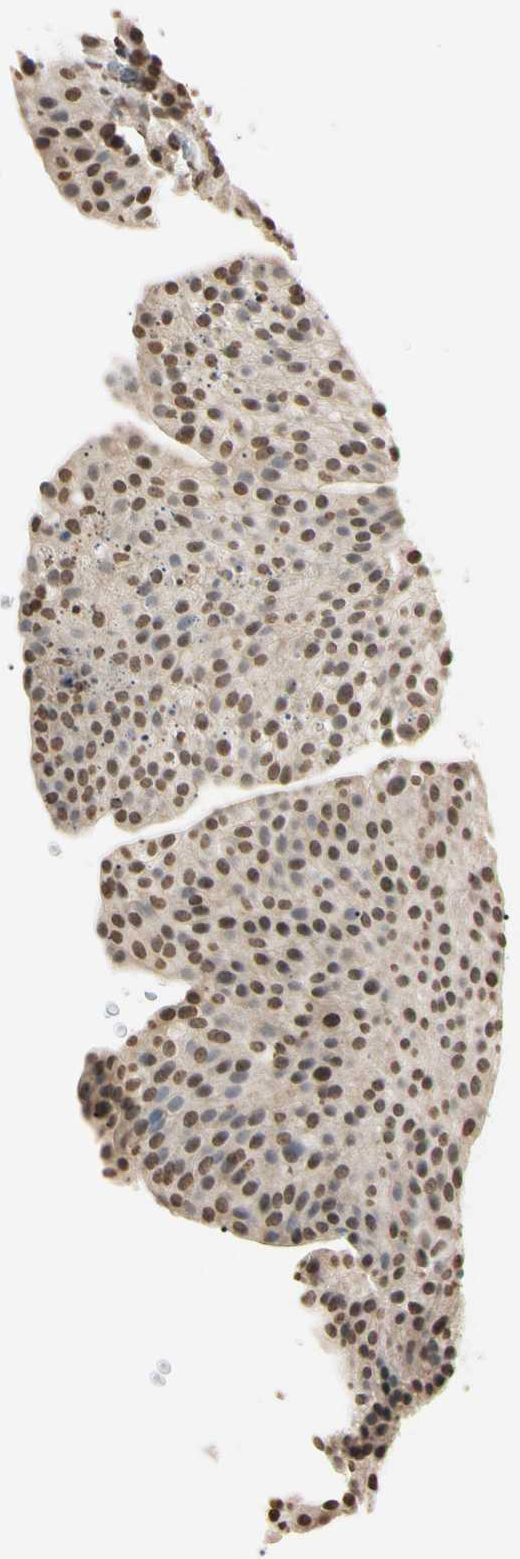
{"staining": {"intensity": "moderate", "quantity": ">75%", "location": "nuclear"}, "tissue": "urothelial cancer", "cell_type": "Tumor cells", "image_type": "cancer", "snomed": [{"axis": "morphology", "description": "Urothelial carcinoma, Low grade"}, {"axis": "topography", "description": "Smooth muscle"}, {"axis": "topography", "description": "Urinary bladder"}], "caption": "High-magnification brightfield microscopy of urothelial cancer stained with DAB (brown) and counterstained with hematoxylin (blue). tumor cells exhibit moderate nuclear positivity is identified in about>75% of cells.", "gene": "CDC45", "patient": {"sex": "male", "age": 60}}